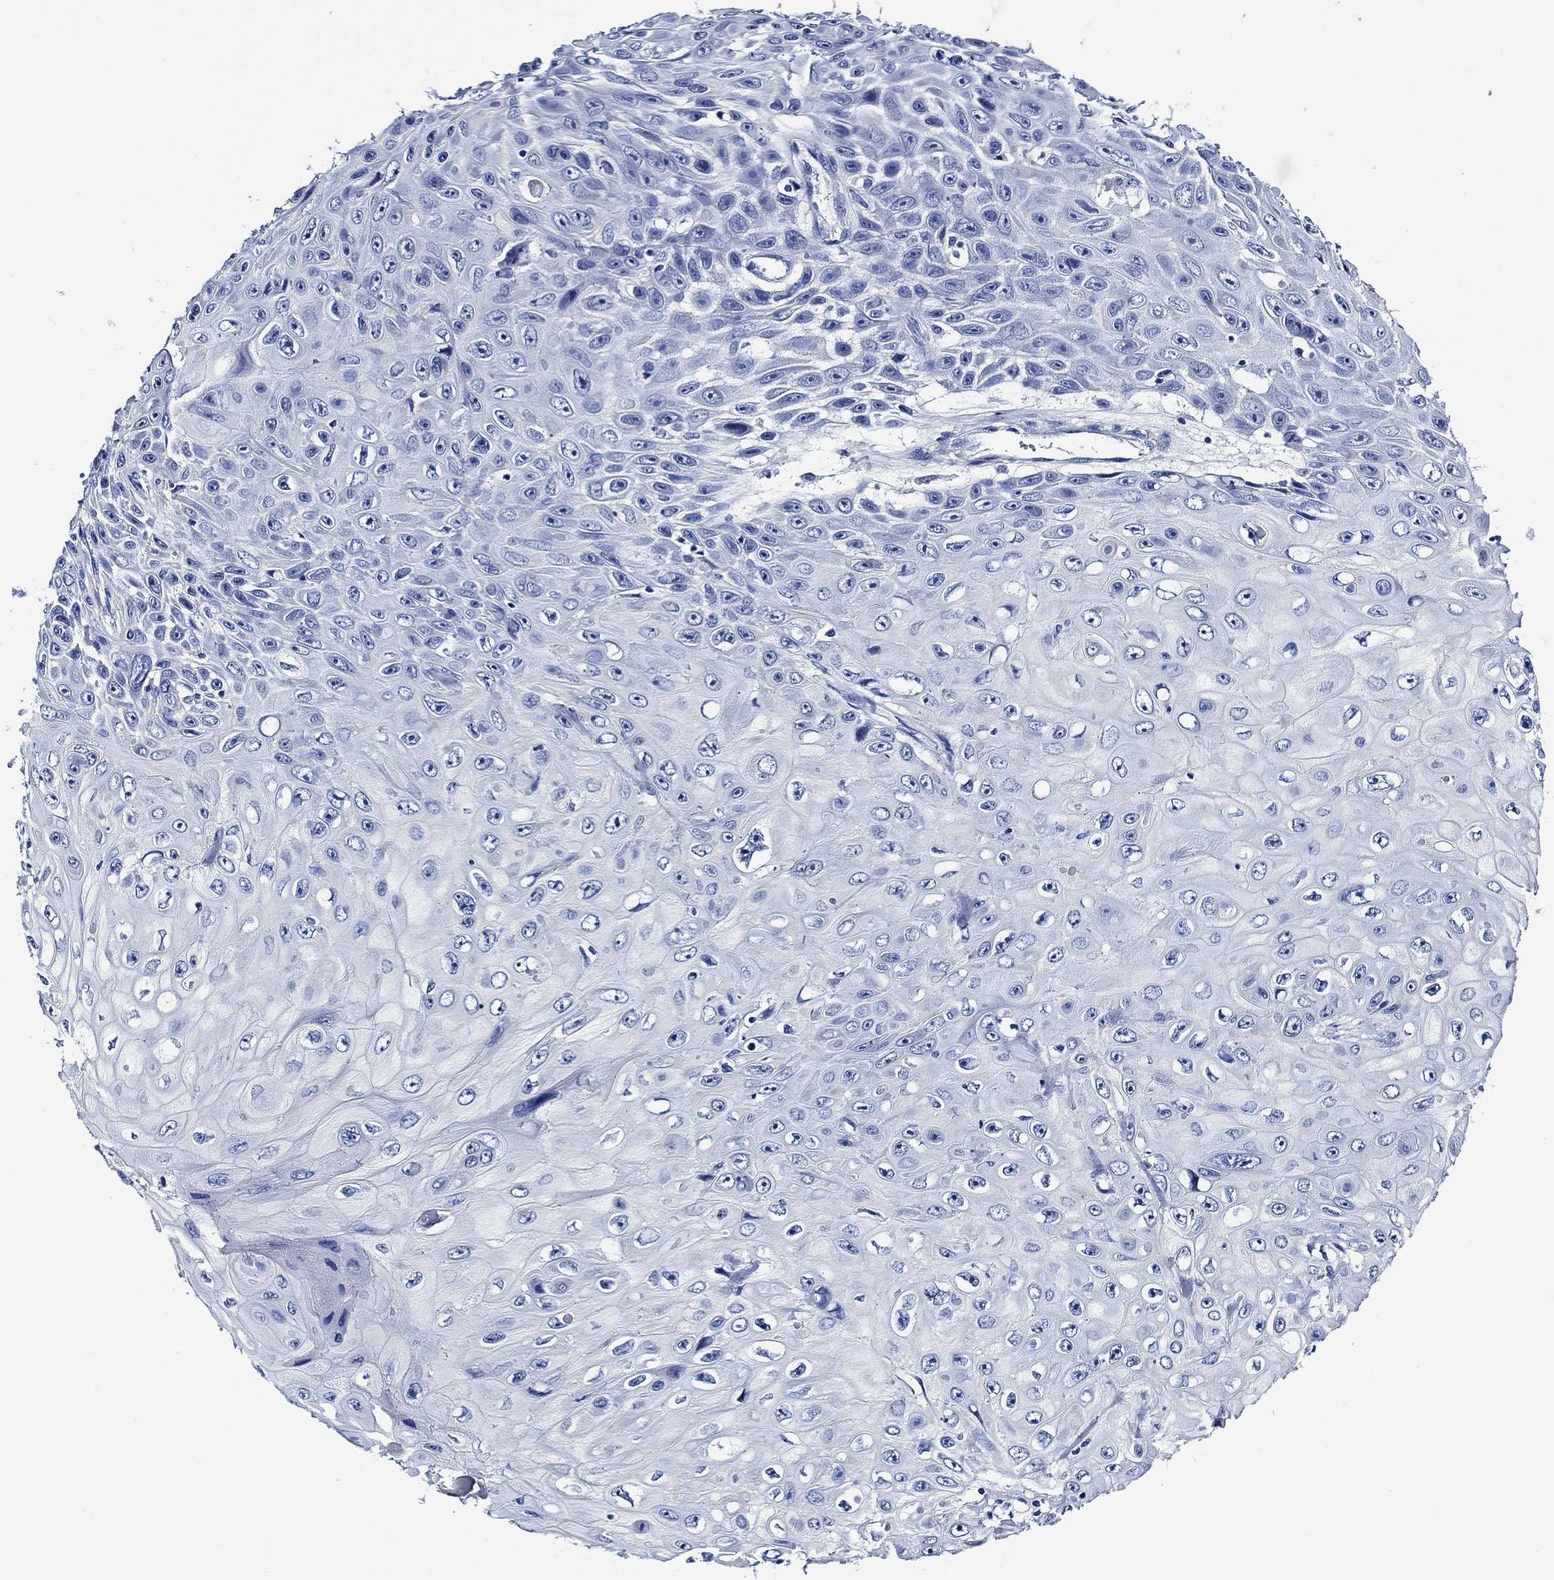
{"staining": {"intensity": "negative", "quantity": "none", "location": "none"}, "tissue": "skin cancer", "cell_type": "Tumor cells", "image_type": "cancer", "snomed": [{"axis": "morphology", "description": "Squamous cell carcinoma, NOS"}, {"axis": "topography", "description": "Skin"}], "caption": "The immunohistochemistry (IHC) histopathology image has no significant staining in tumor cells of skin cancer (squamous cell carcinoma) tissue. Brightfield microscopy of immunohistochemistry stained with DAB (brown) and hematoxylin (blue), captured at high magnification.", "gene": "WDR62", "patient": {"sex": "male", "age": 82}}